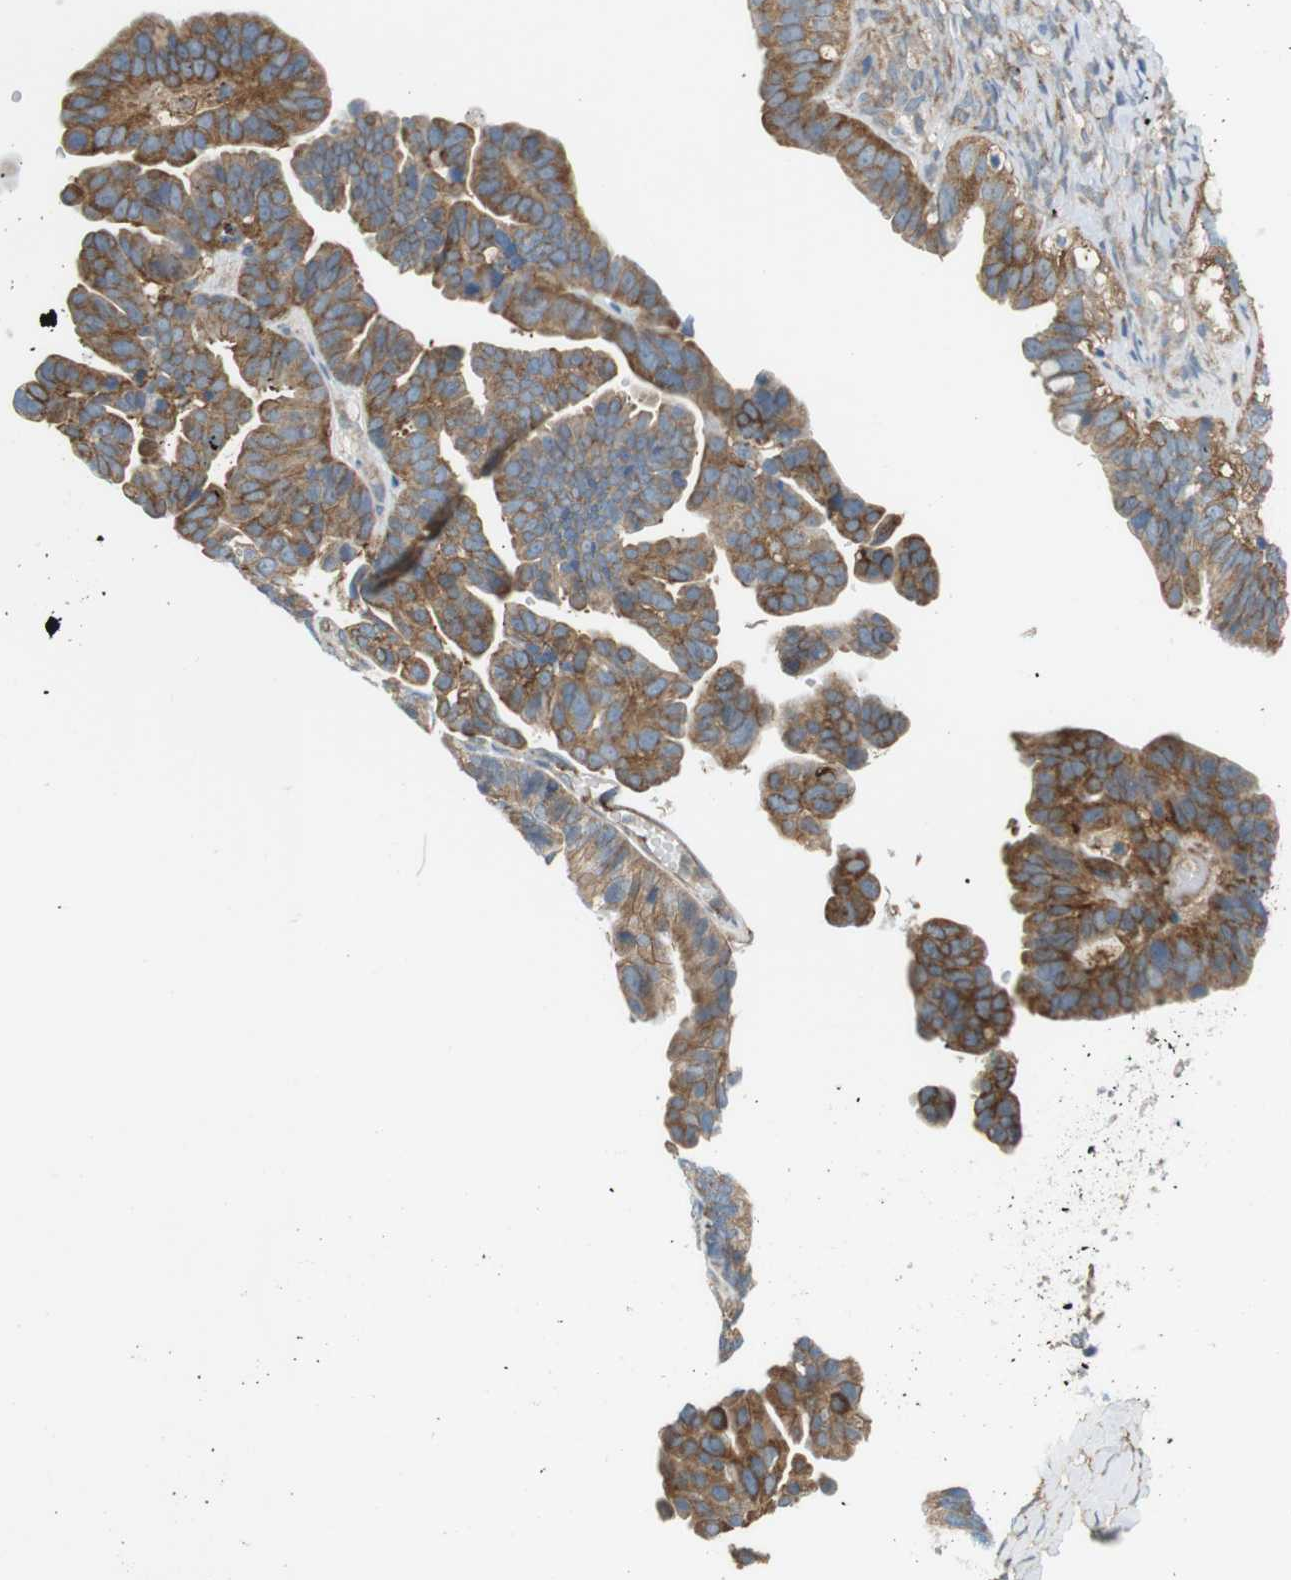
{"staining": {"intensity": "moderate", "quantity": ">75%", "location": "cytoplasmic/membranous"}, "tissue": "ovarian cancer", "cell_type": "Tumor cells", "image_type": "cancer", "snomed": [{"axis": "morphology", "description": "Cystadenocarcinoma, serous, NOS"}, {"axis": "topography", "description": "Ovary"}], "caption": "A brown stain highlights moderate cytoplasmic/membranous positivity of a protein in human ovarian cancer tumor cells.", "gene": "PEPD", "patient": {"sex": "female", "age": 56}}